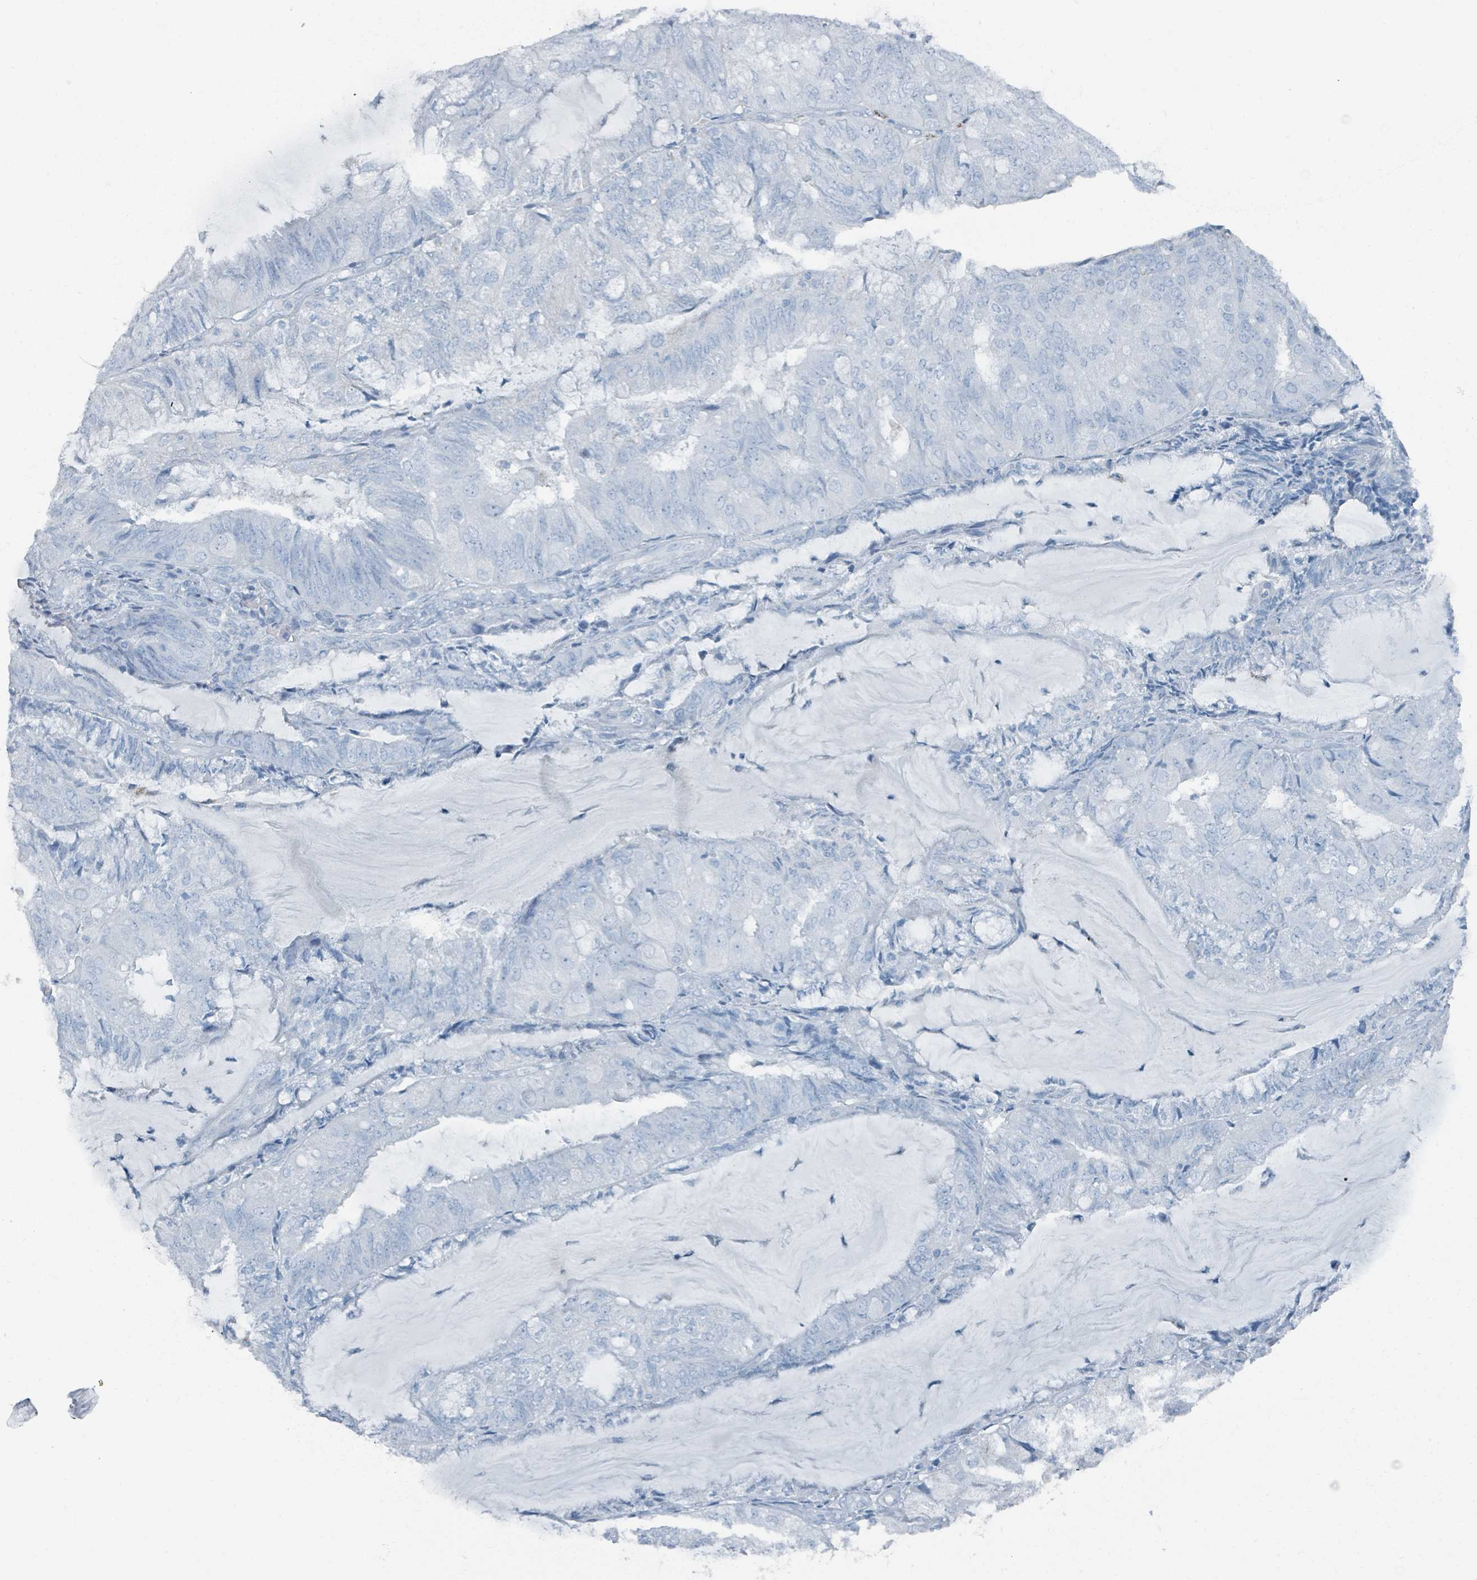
{"staining": {"intensity": "negative", "quantity": "none", "location": "none"}, "tissue": "endometrial cancer", "cell_type": "Tumor cells", "image_type": "cancer", "snomed": [{"axis": "morphology", "description": "Adenocarcinoma, NOS"}, {"axis": "topography", "description": "Endometrium"}], "caption": "Tumor cells show no significant expression in endometrial adenocarcinoma.", "gene": "GAMT", "patient": {"sex": "female", "age": 81}}